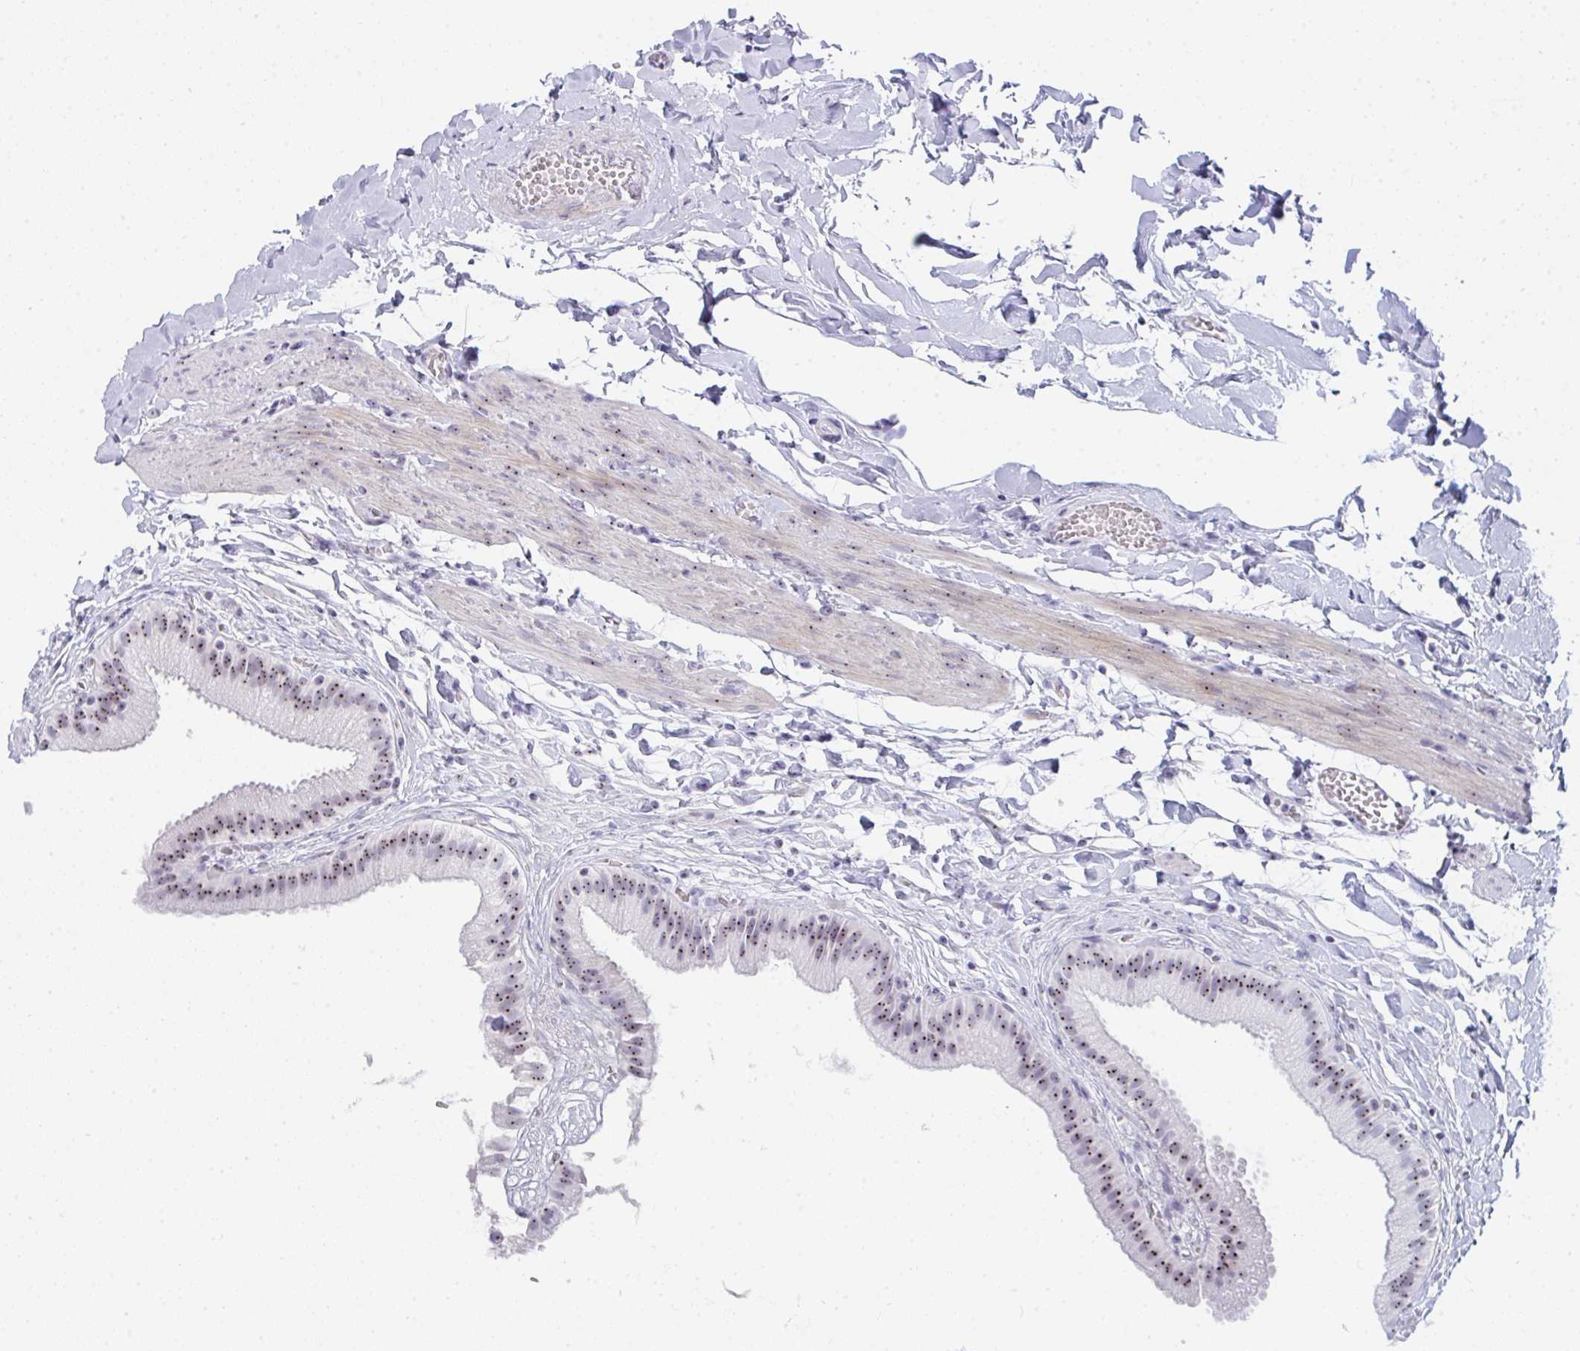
{"staining": {"intensity": "moderate", "quantity": ">75%", "location": "nuclear"}, "tissue": "gallbladder", "cell_type": "Glandular cells", "image_type": "normal", "snomed": [{"axis": "morphology", "description": "Normal tissue, NOS"}, {"axis": "topography", "description": "Gallbladder"}], "caption": "Immunohistochemical staining of unremarkable gallbladder reveals medium levels of moderate nuclear expression in about >75% of glandular cells.", "gene": "NOP10", "patient": {"sex": "female", "age": 63}}